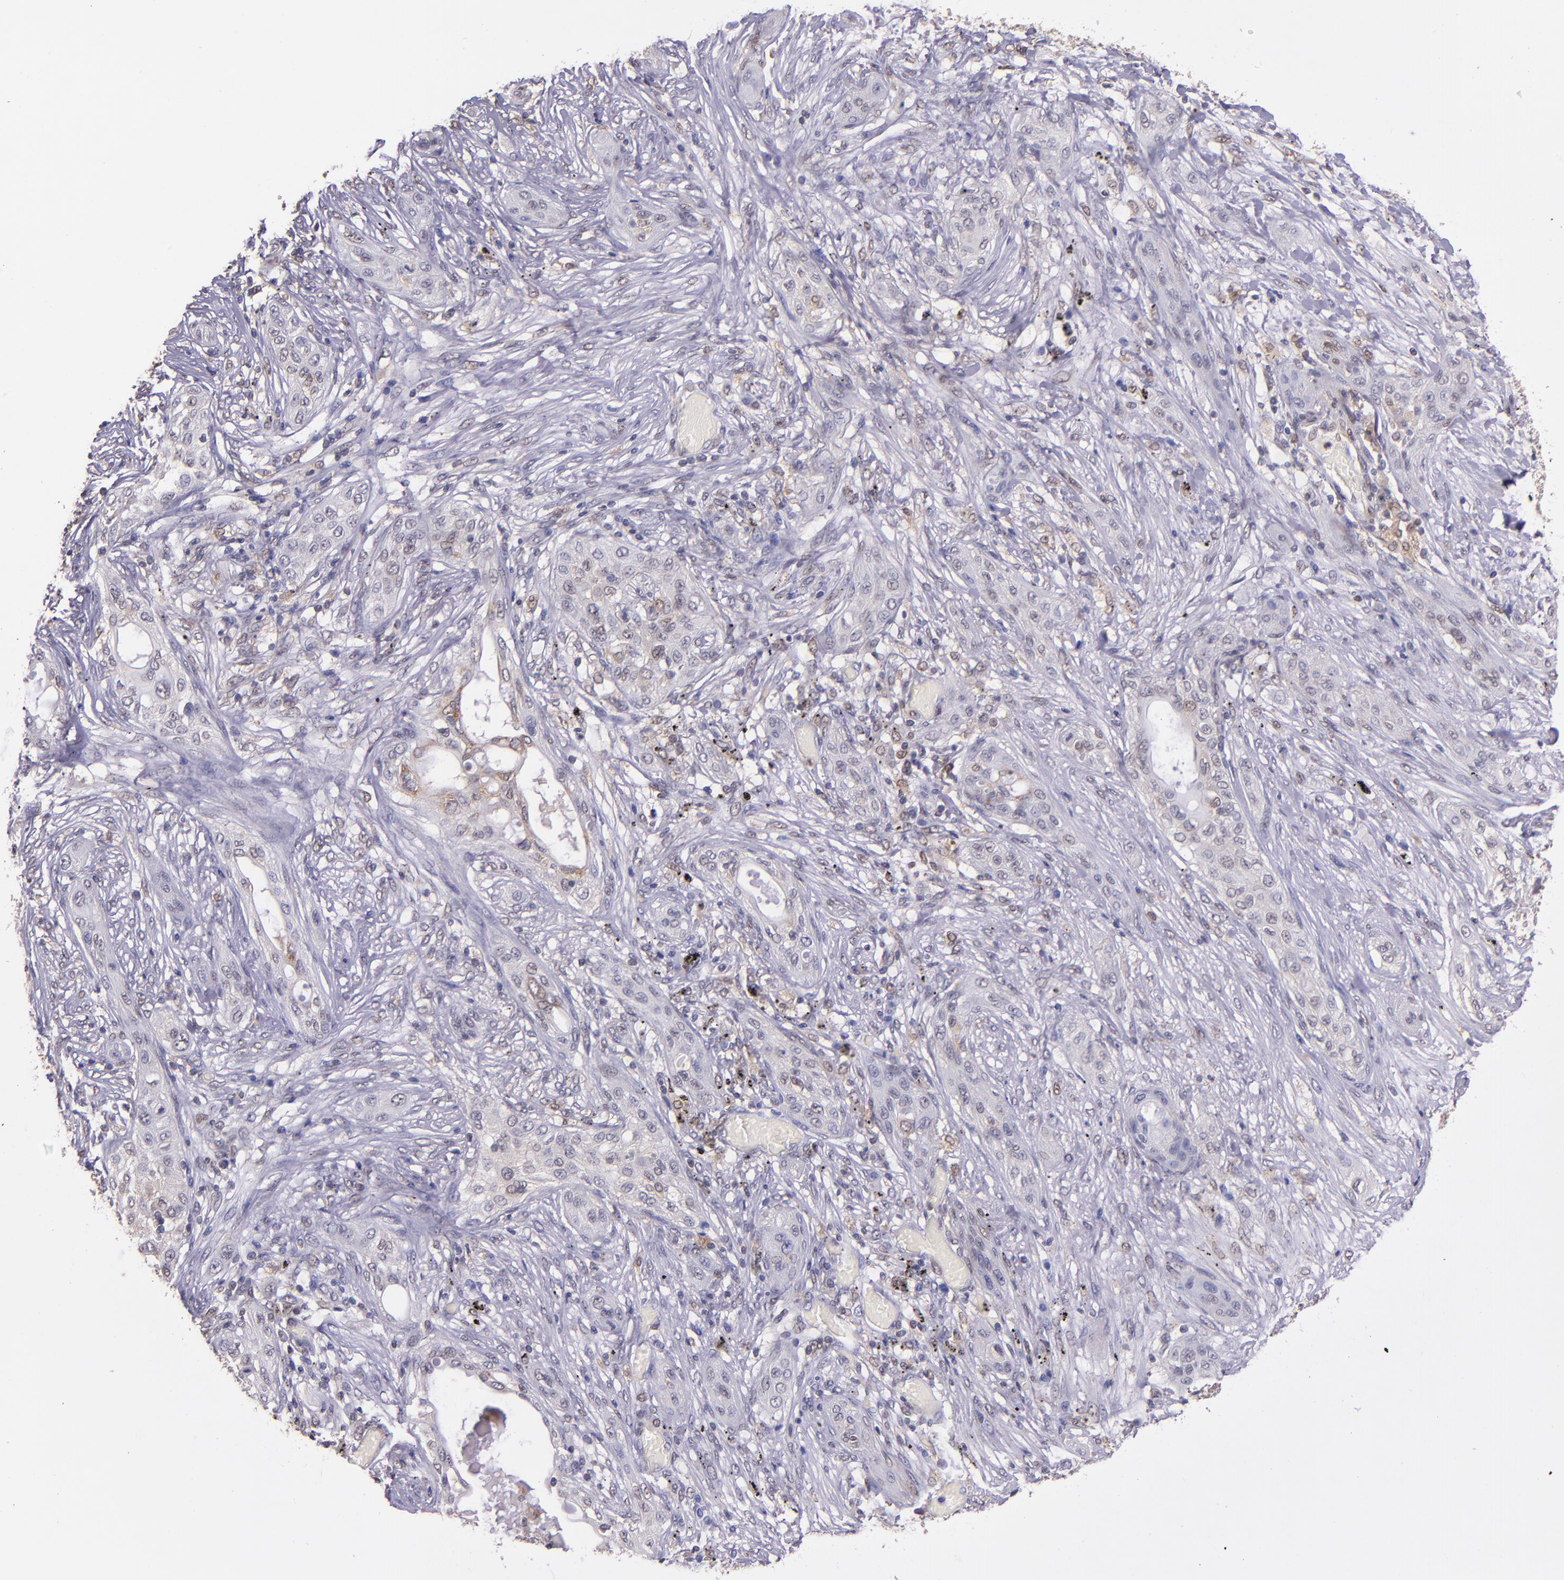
{"staining": {"intensity": "weak", "quantity": "25%-75%", "location": "cytoplasmic/membranous"}, "tissue": "lung cancer", "cell_type": "Tumor cells", "image_type": "cancer", "snomed": [{"axis": "morphology", "description": "Squamous cell carcinoma, NOS"}, {"axis": "topography", "description": "Lung"}], "caption": "Immunohistochemical staining of human lung cancer shows low levels of weak cytoplasmic/membranous expression in about 25%-75% of tumor cells.", "gene": "STAT6", "patient": {"sex": "female", "age": 47}}